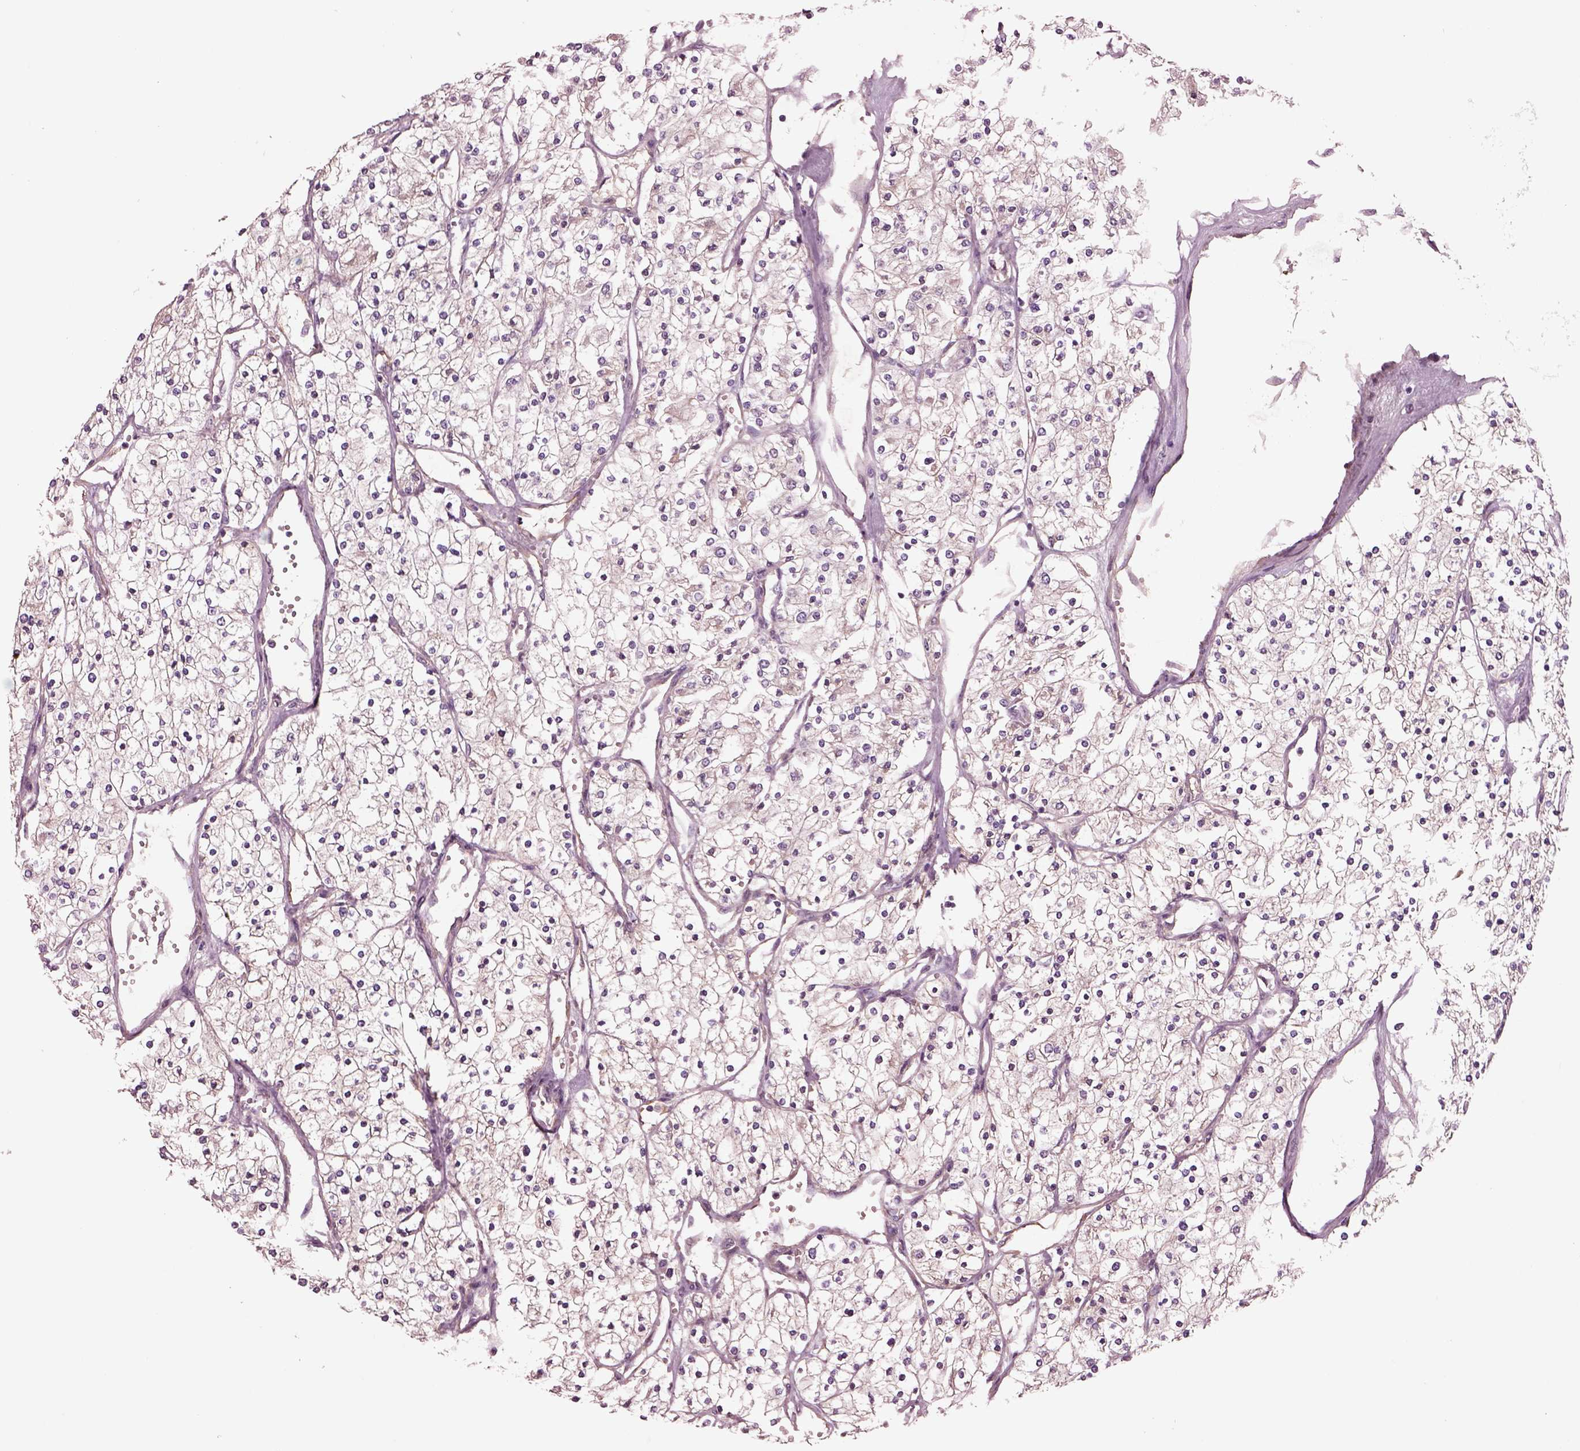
{"staining": {"intensity": "negative", "quantity": "none", "location": "none"}, "tissue": "renal cancer", "cell_type": "Tumor cells", "image_type": "cancer", "snomed": [{"axis": "morphology", "description": "Adenocarcinoma, NOS"}, {"axis": "topography", "description": "Kidney"}], "caption": "A micrograph of renal cancer stained for a protein displays no brown staining in tumor cells.", "gene": "HTR1B", "patient": {"sex": "male", "age": 80}}